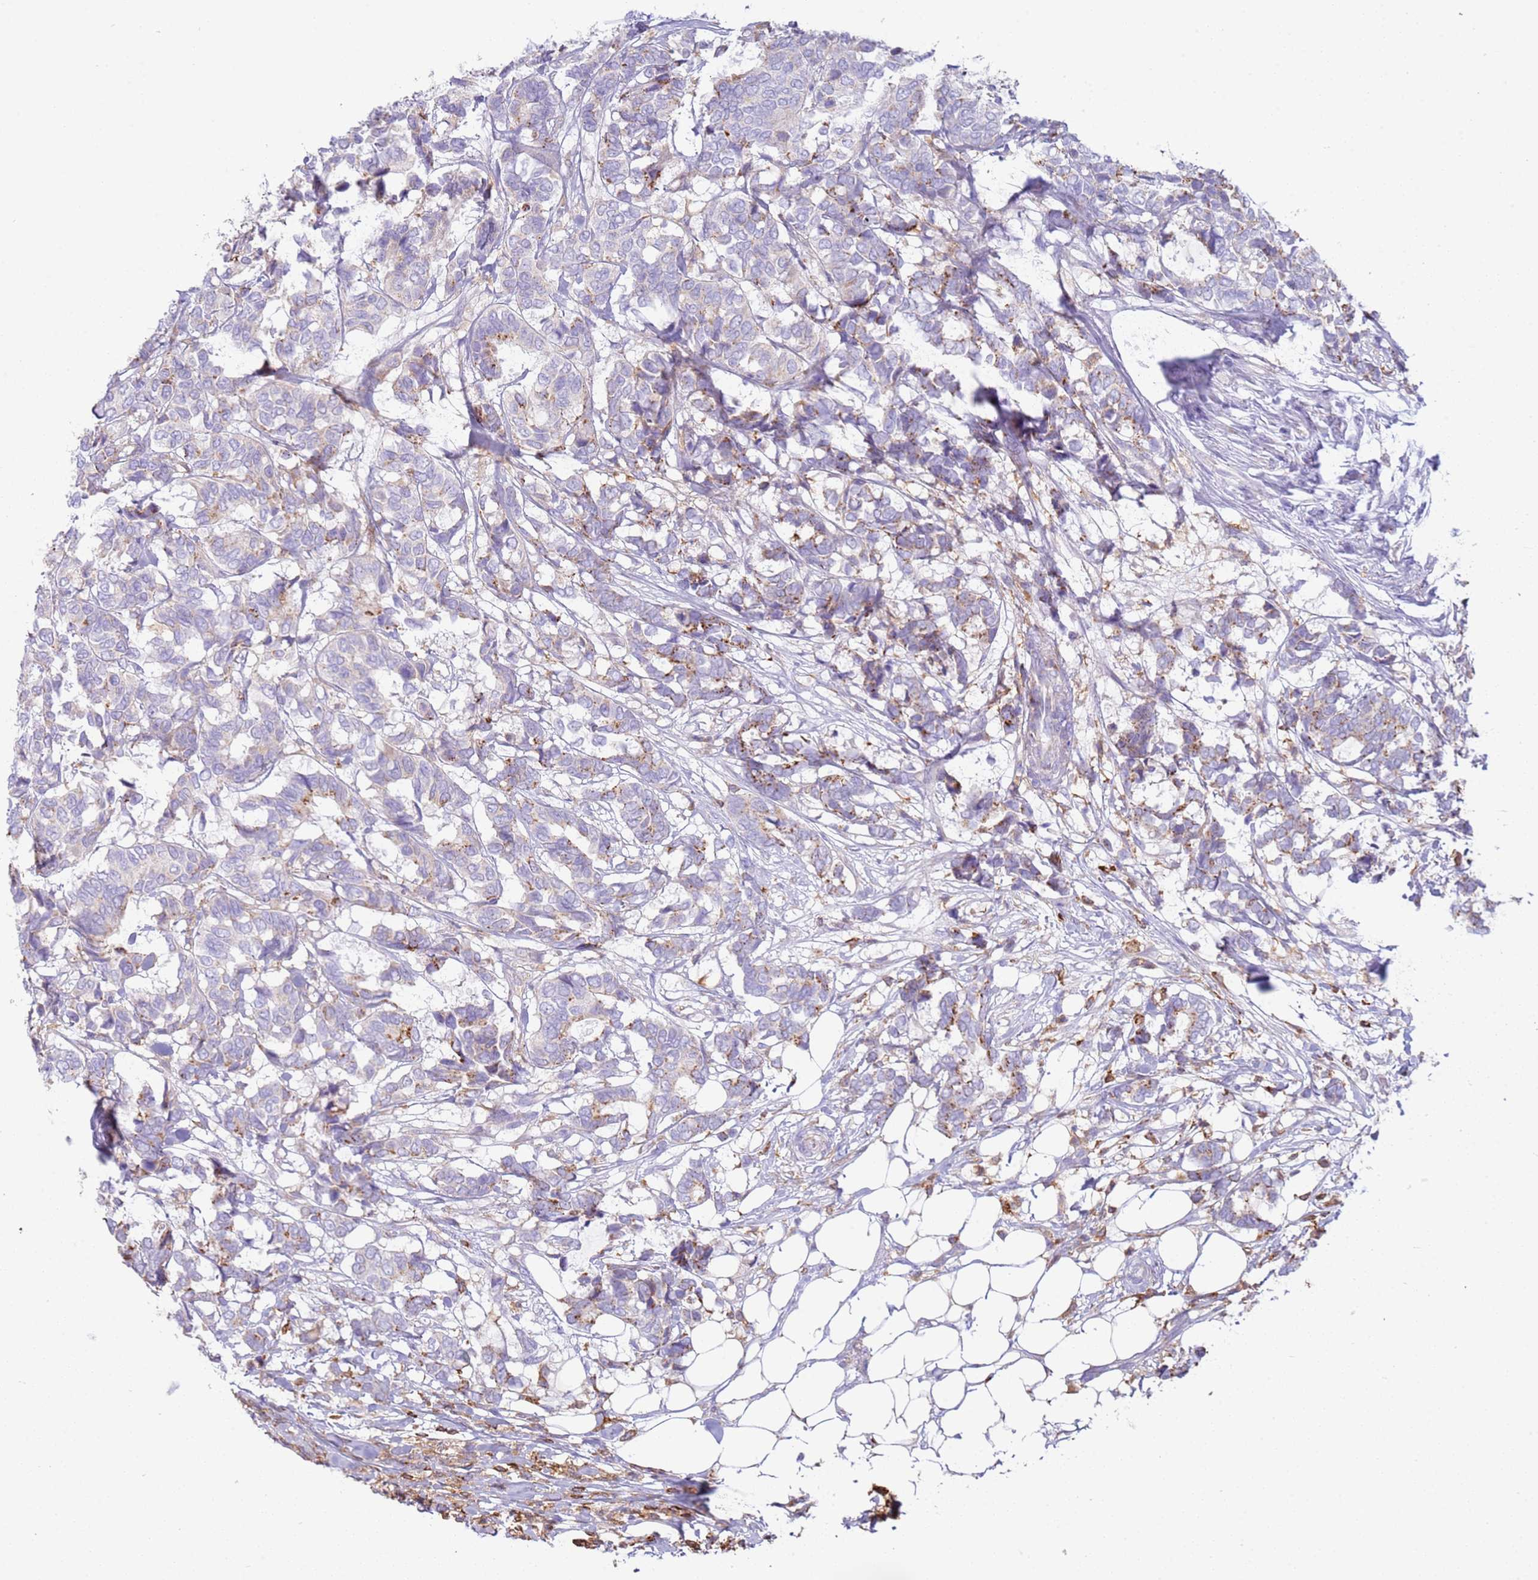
{"staining": {"intensity": "moderate", "quantity": "<25%", "location": "cytoplasmic/membranous"}, "tissue": "breast cancer", "cell_type": "Tumor cells", "image_type": "cancer", "snomed": [{"axis": "morphology", "description": "Duct carcinoma"}, {"axis": "topography", "description": "Breast"}], "caption": "DAB immunohistochemical staining of infiltrating ductal carcinoma (breast) shows moderate cytoplasmic/membranous protein positivity in about <25% of tumor cells.", "gene": "TTPAL", "patient": {"sex": "female", "age": 87}}